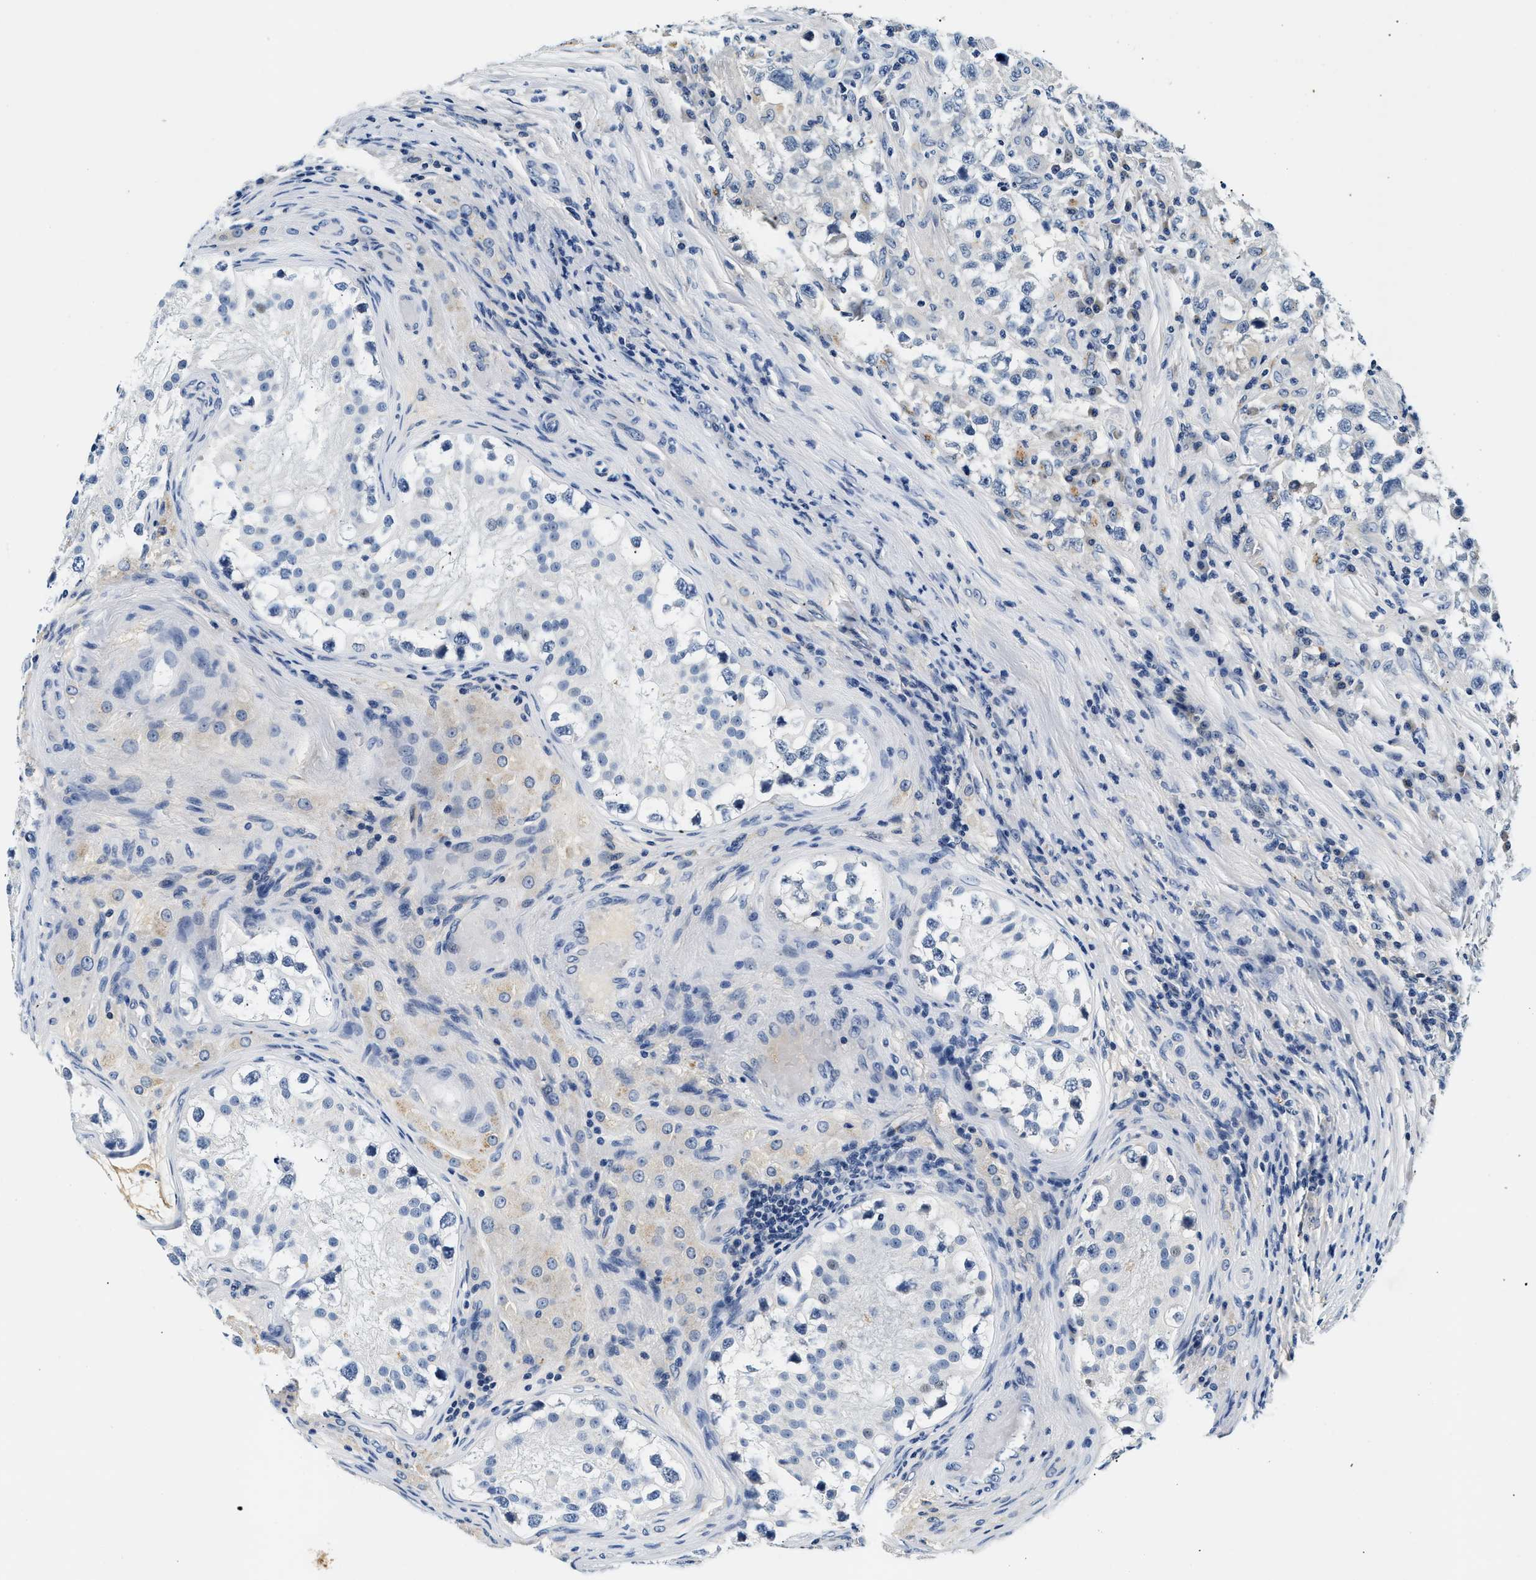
{"staining": {"intensity": "negative", "quantity": "none", "location": "none"}, "tissue": "testis cancer", "cell_type": "Tumor cells", "image_type": "cancer", "snomed": [{"axis": "morphology", "description": "Carcinoma, Embryonal, NOS"}, {"axis": "topography", "description": "Testis"}], "caption": "The immunohistochemistry (IHC) photomicrograph has no significant staining in tumor cells of testis cancer tissue.", "gene": "MED22", "patient": {"sex": "male", "age": 21}}